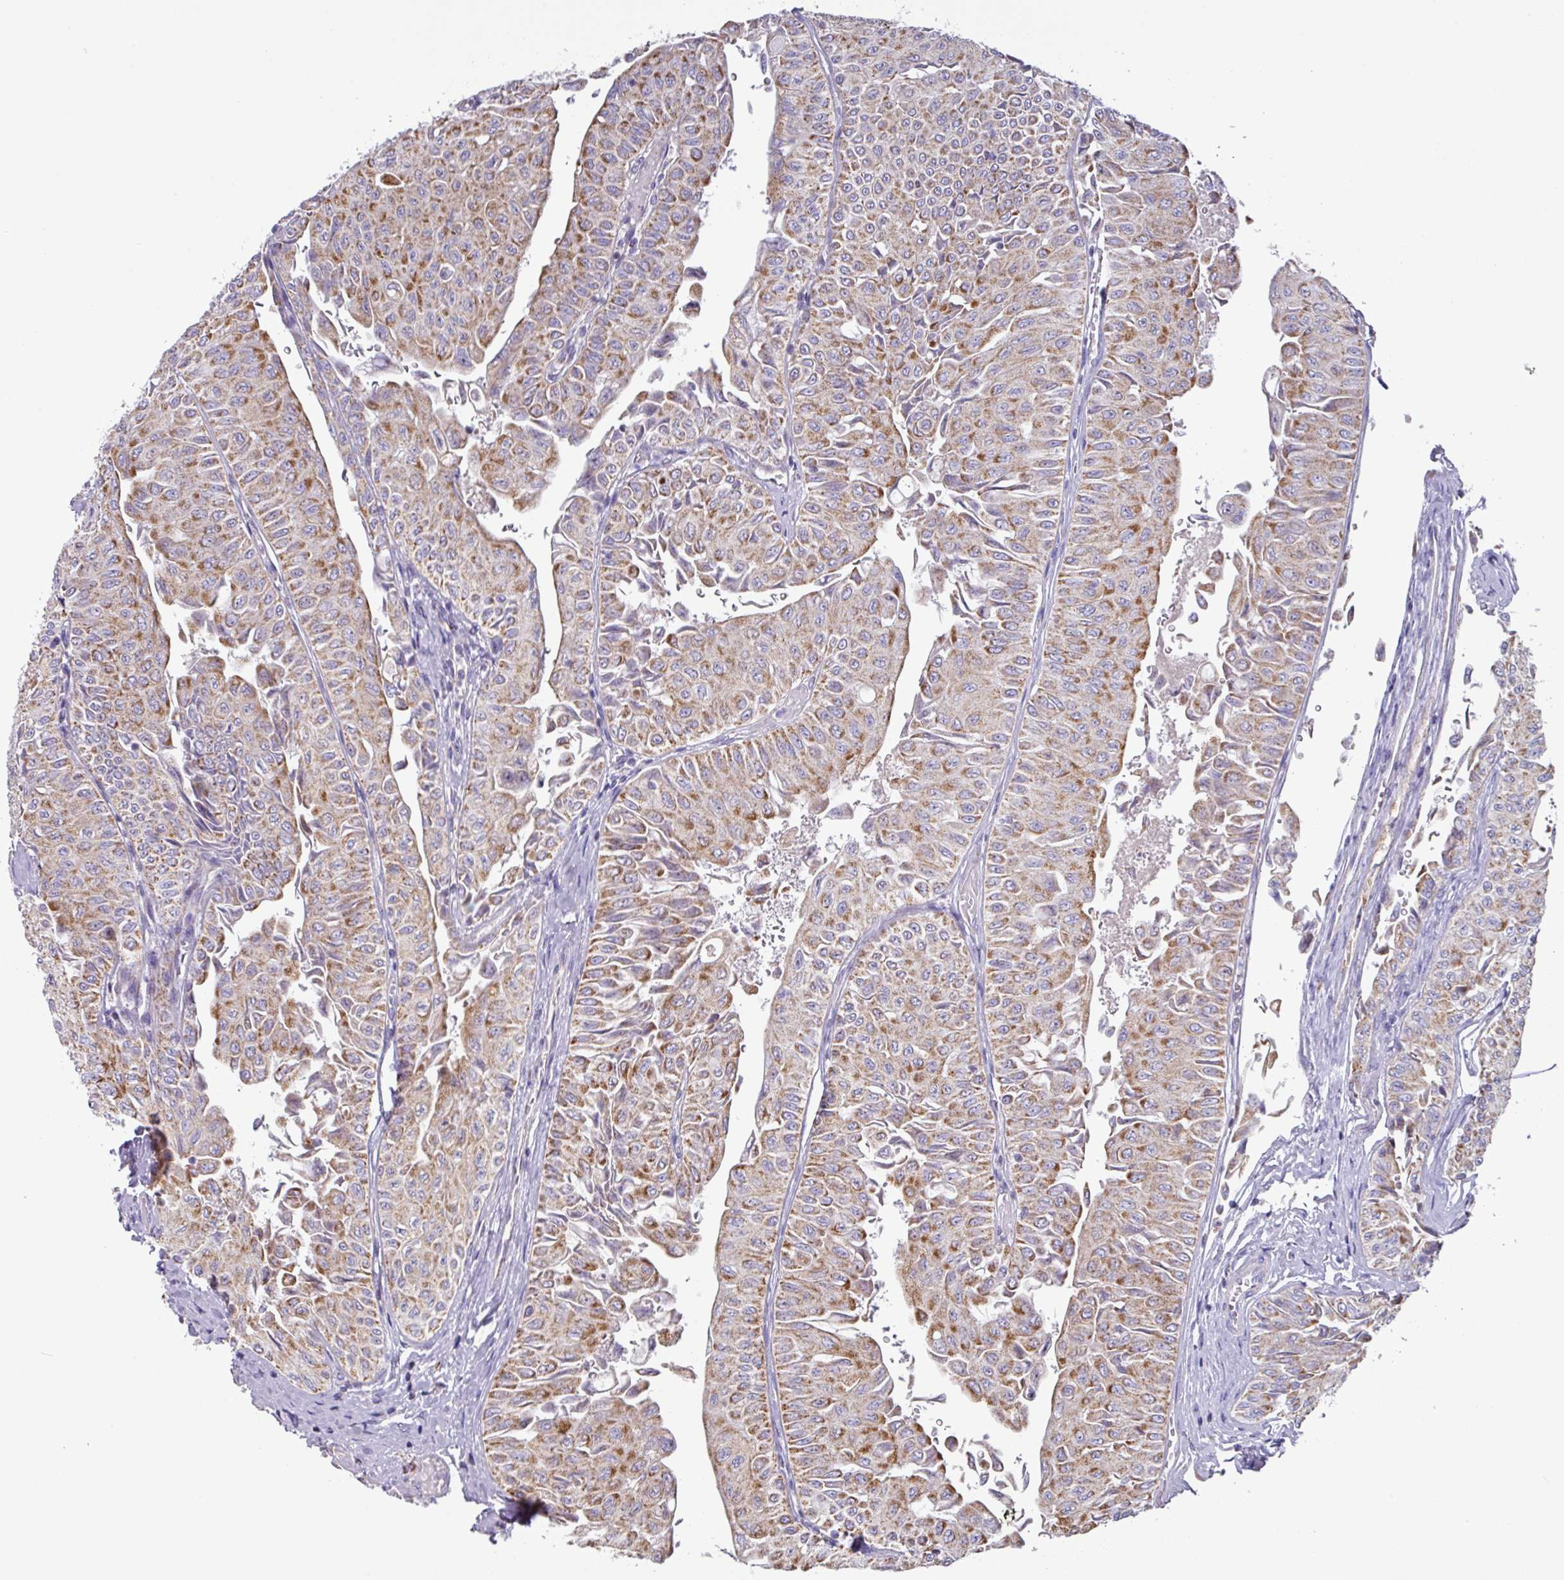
{"staining": {"intensity": "moderate", "quantity": ">75%", "location": "cytoplasmic/membranous"}, "tissue": "urothelial cancer", "cell_type": "Tumor cells", "image_type": "cancer", "snomed": [{"axis": "morphology", "description": "Urothelial carcinoma, NOS"}, {"axis": "topography", "description": "Urinary bladder"}], "caption": "A high-resolution photomicrograph shows IHC staining of urothelial cancer, which shows moderate cytoplasmic/membranous expression in approximately >75% of tumor cells.", "gene": "MT-ND4", "patient": {"sex": "male", "age": 59}}